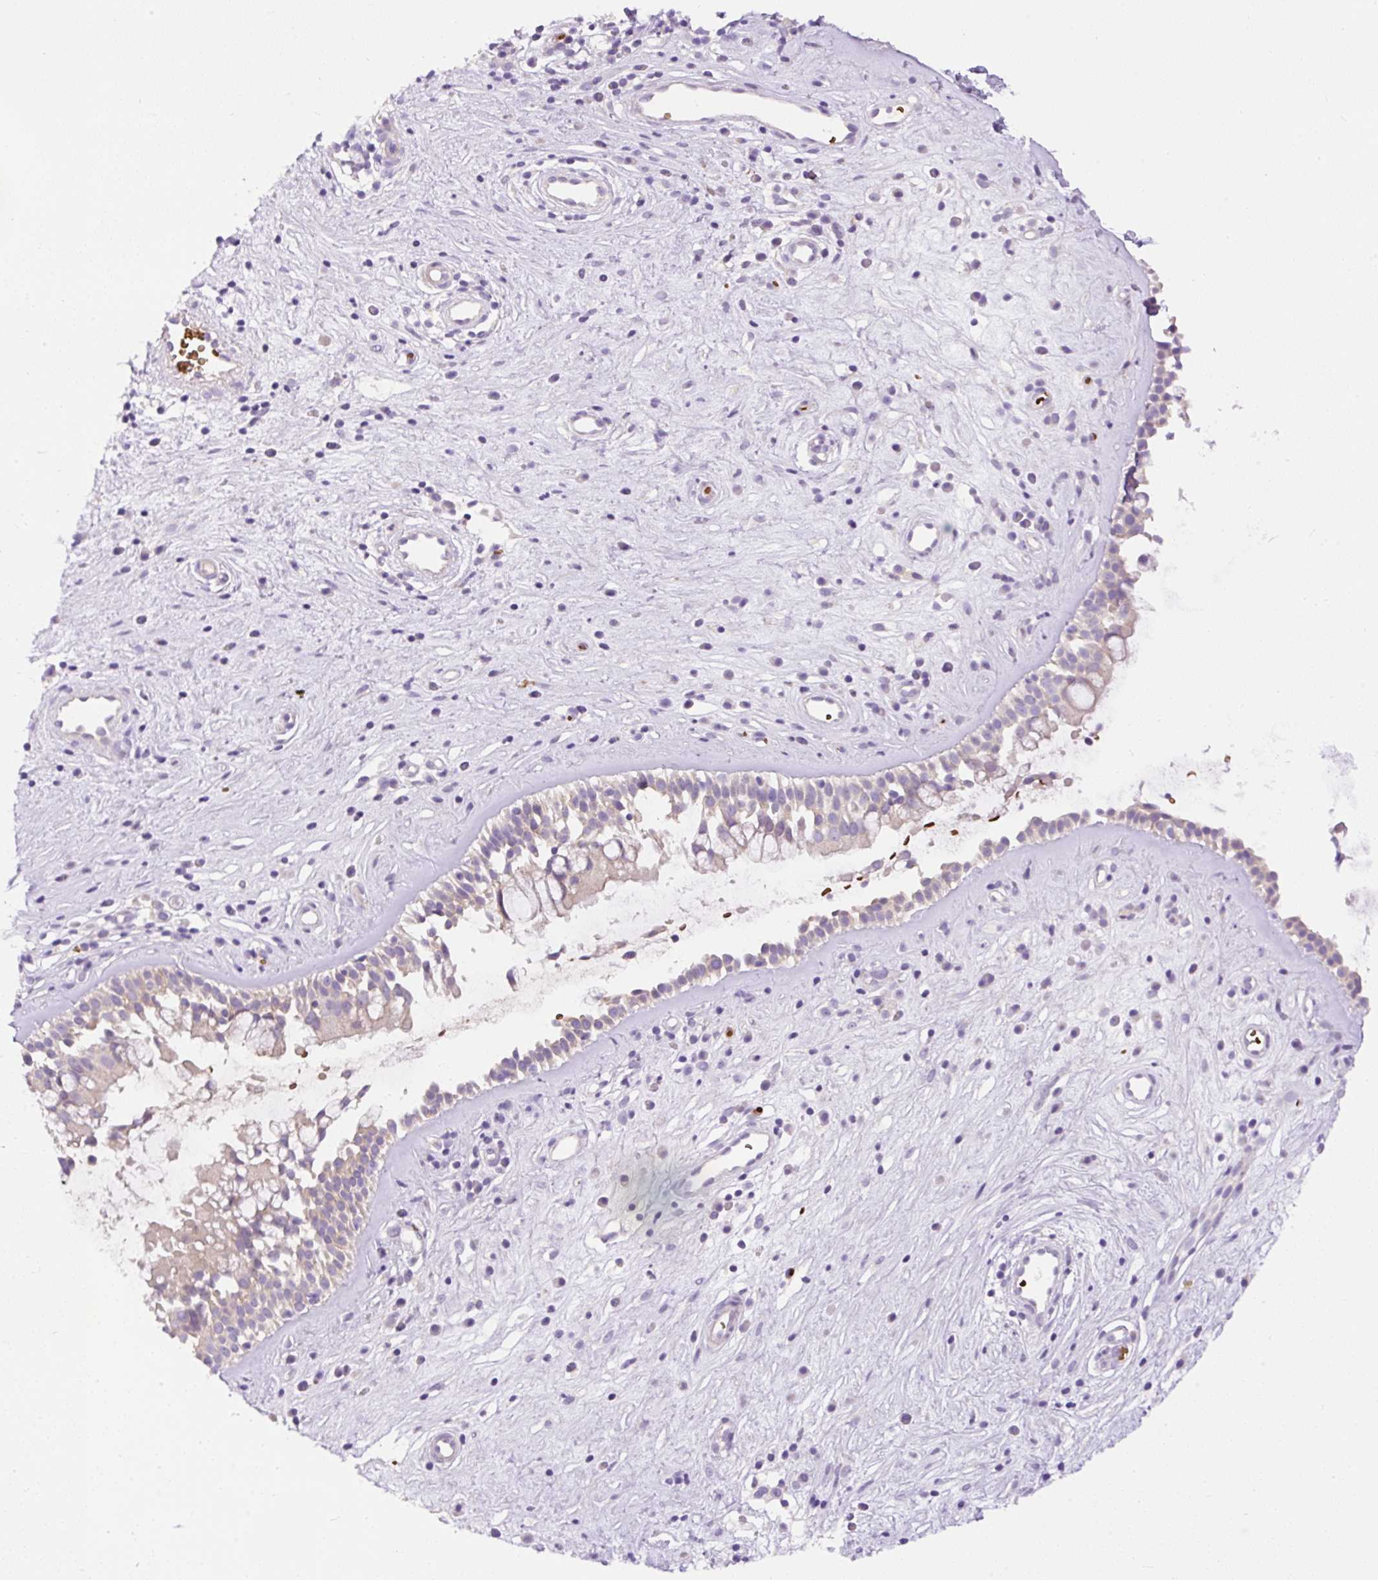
{"staining": {"intensity": "weak", "quantity": "<25%", "location": "cytoplasmic/membranous"}, "tissue": "nasopharynx", "cell_type": "Respiratory epithelial cells", "image_type": "normal", "snomed": [{"axis": "morphology", "description": "Normal tissue, NOS"}, {"axis": "topography", "description": "Nasopharynx"}], "caption": "Photomicrograph shows no protein expression in respiratory epithelial cells of benign nasopharynx.", "gene": "LHFPL5", "patient": {"sex": "male", "age": 32}}